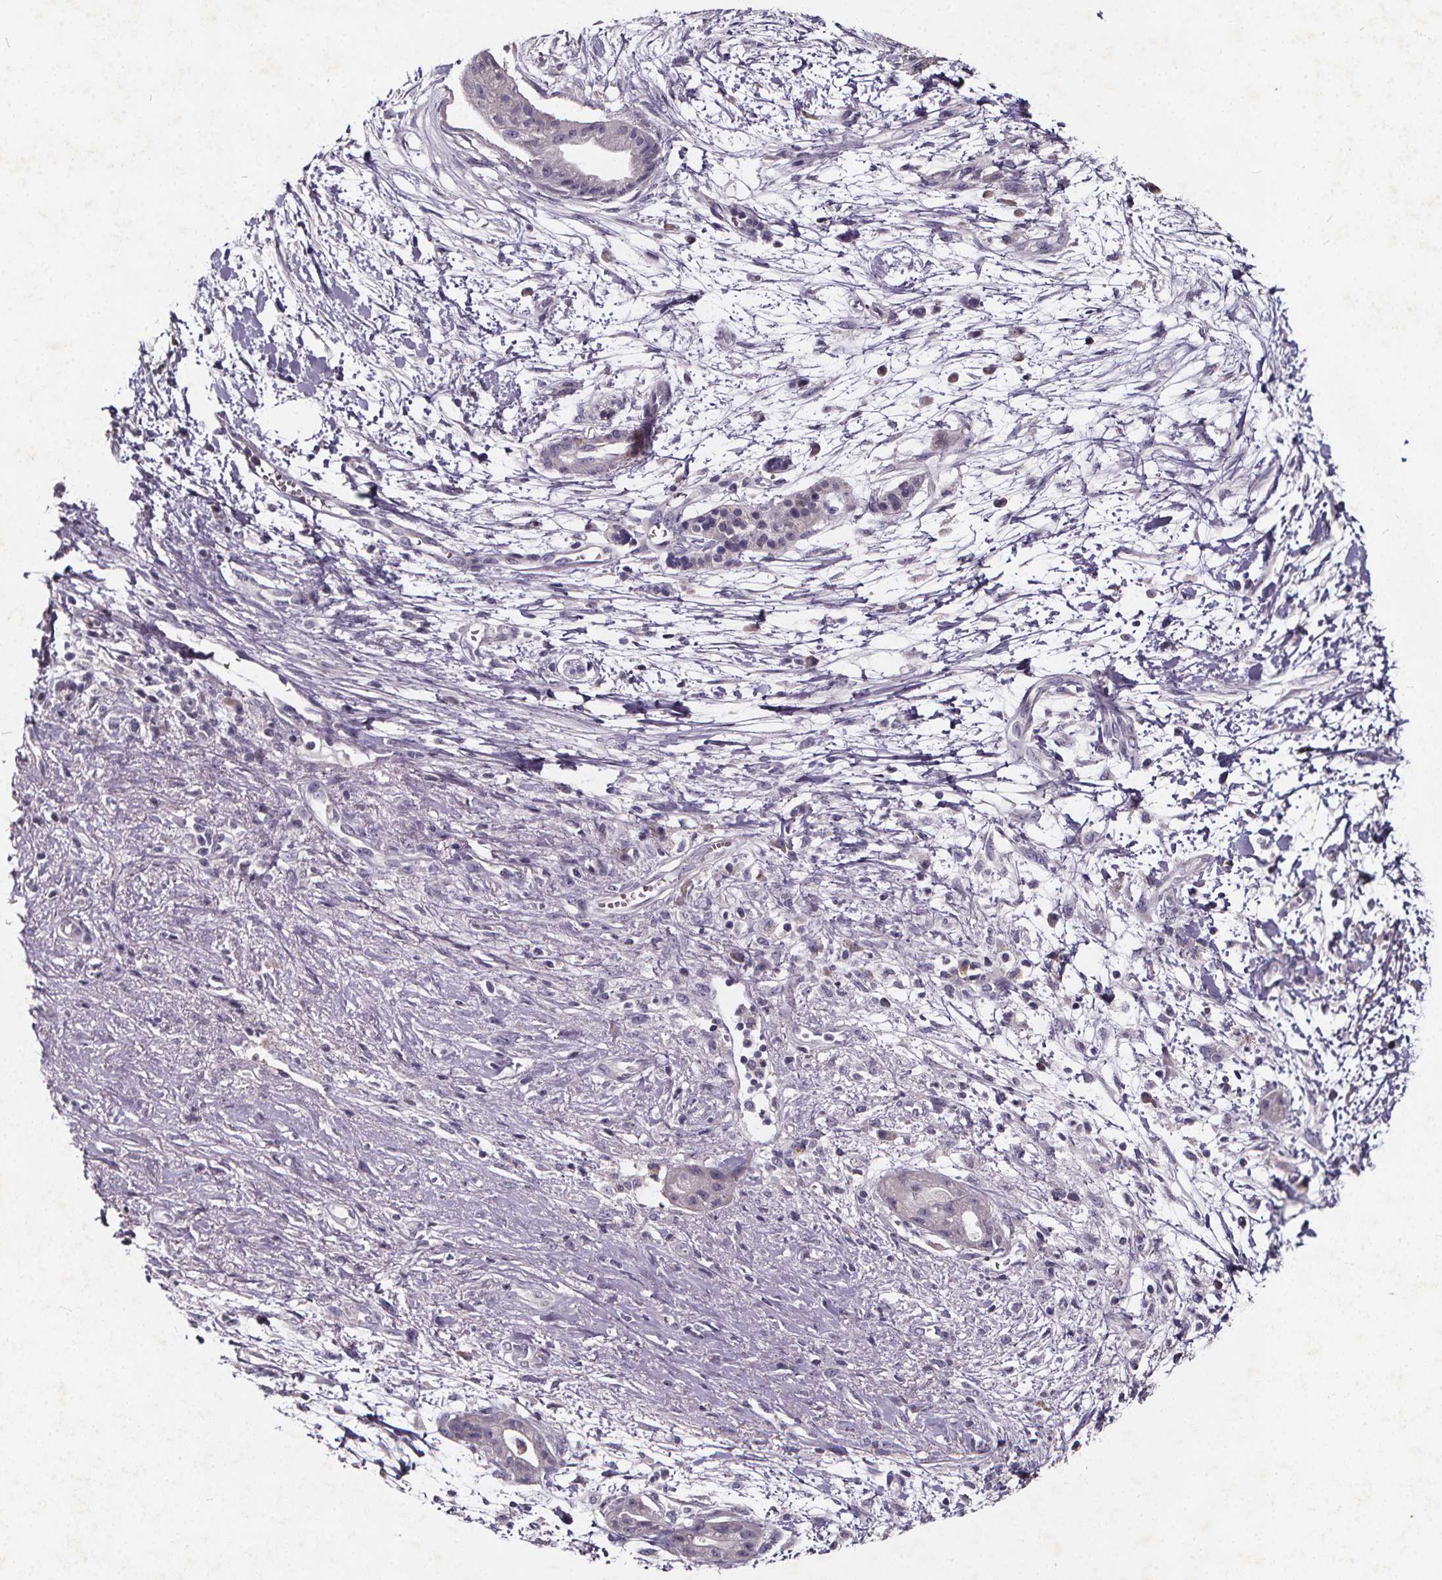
{"staining": {"intensity": "negative", "quantity": "none", "location": "none"}, "tissue": "pancreatic cancer", "cell_type": "Tumor cells", "image_type": "cancer", "snomed": [{"axis": "morphology", "description": "Normal tissue, NOS"}, {"axis": "morphology", "description": "Adenocarcinoma, NOS"}, {"axis": "topography", "description": "Lymph node"}, {"axis": "topography", "description": "Pancreas"}], "caption": "Protein analysis of pancreatic adenocarcinoma demonstrates no significant positivity in tumor cells.", "gene": "TSPAN14", "patient": {"sex": "female", "age": 58}}